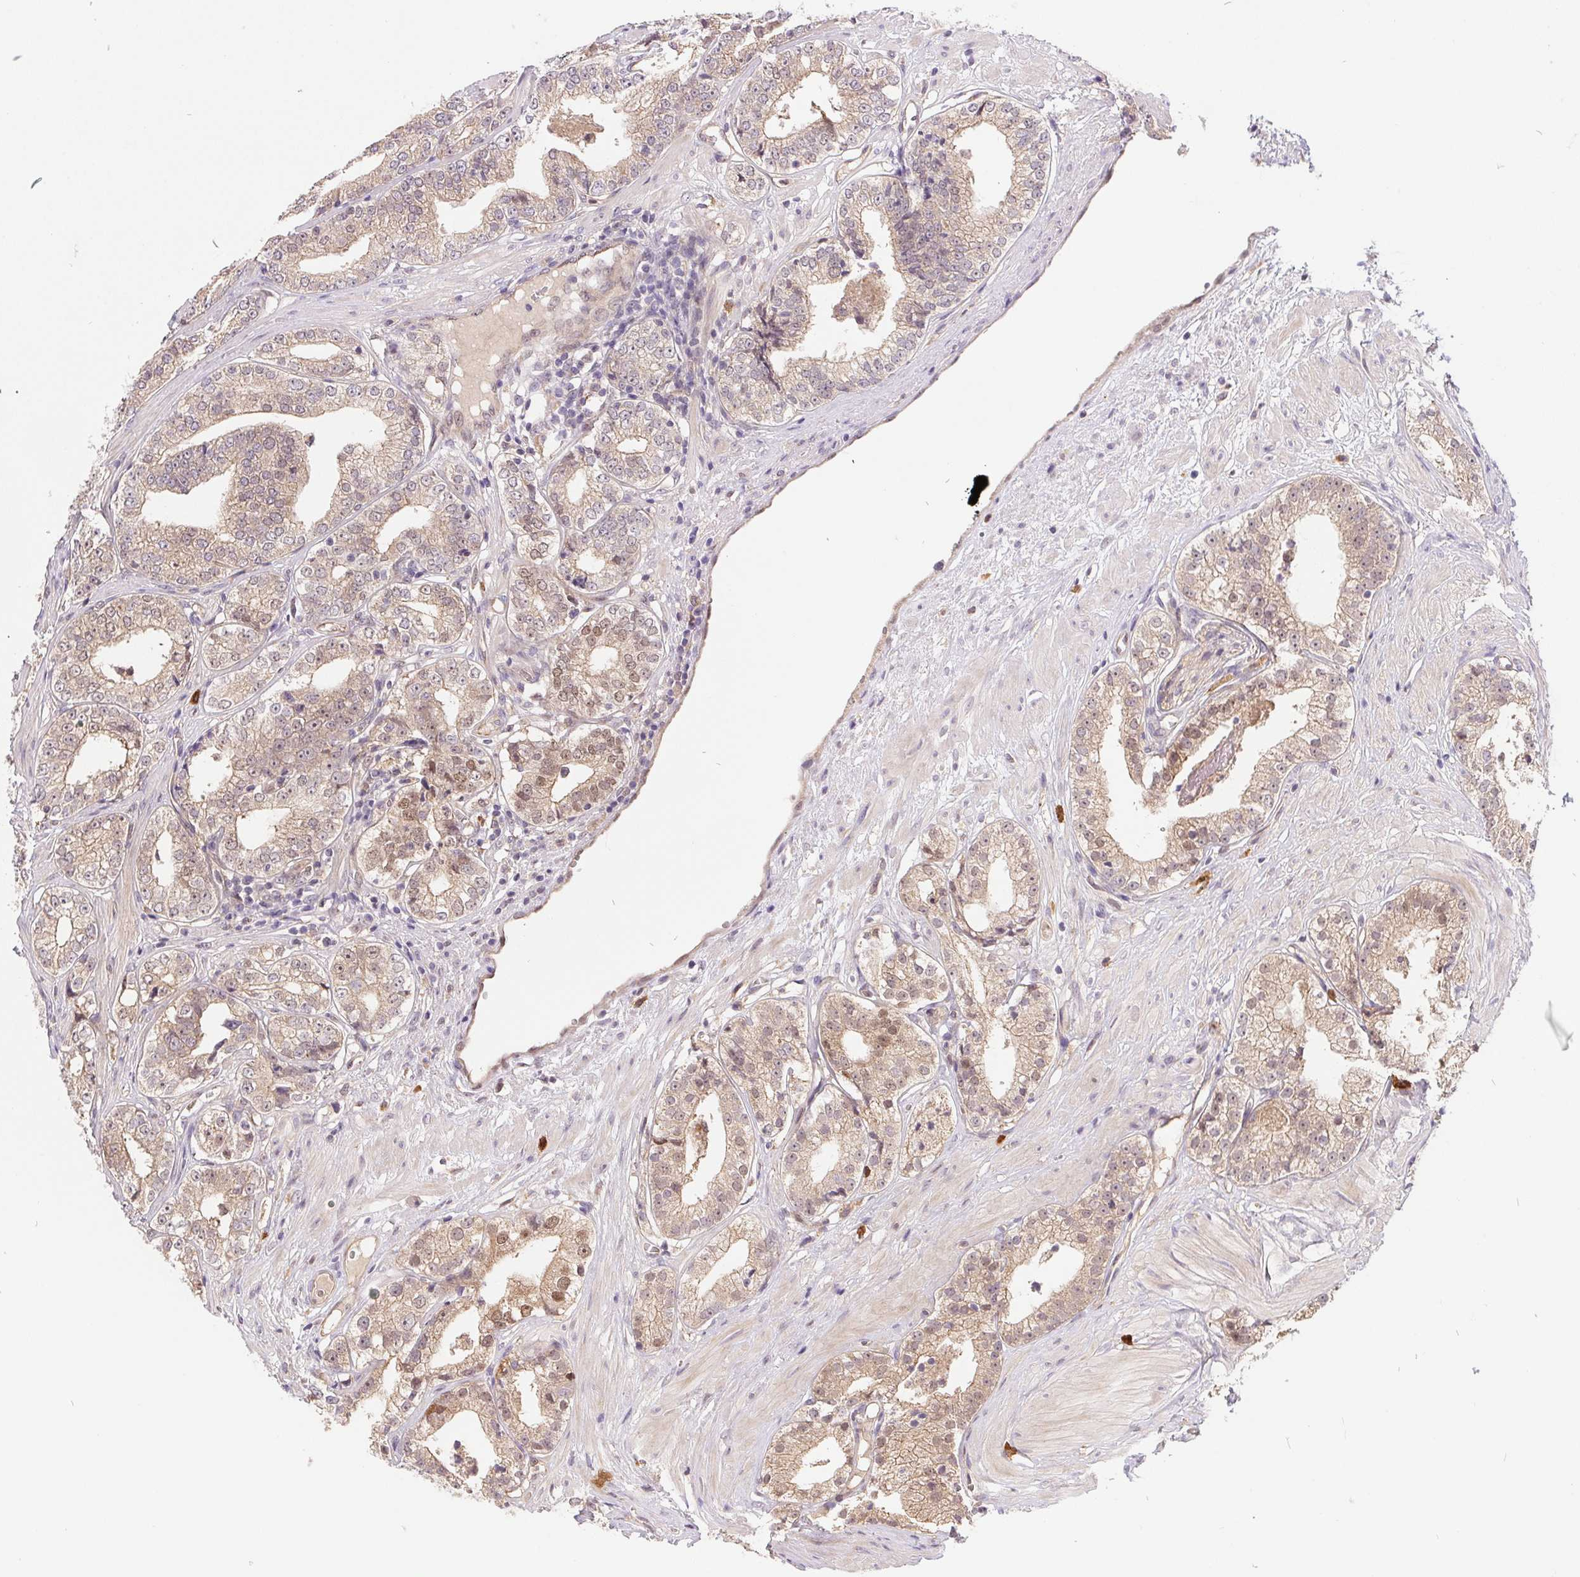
{"staining": {"intensity": "weak", "quantity": ">75%", "location": "cytoplasmic/membranous,nuclear"}, "tissue": "prostate cancer", "cell_type": "Tumor cells", "image_type": "cancer", "snomed": [{"axis": "morphology", "description": "Adenocarcinoma, Low grade"}, {"axis": "topography", "description": "Prostate"}], "caption": "Prostate low-grade adenocarcinoma stained for a protein (brown) exhibits weak cytoplasmic/membranous and nuclear positive staining in approximately >75% of tumor cells.", "gene": "NUDT16", "patient": {"sex": "male", "age": 60}}